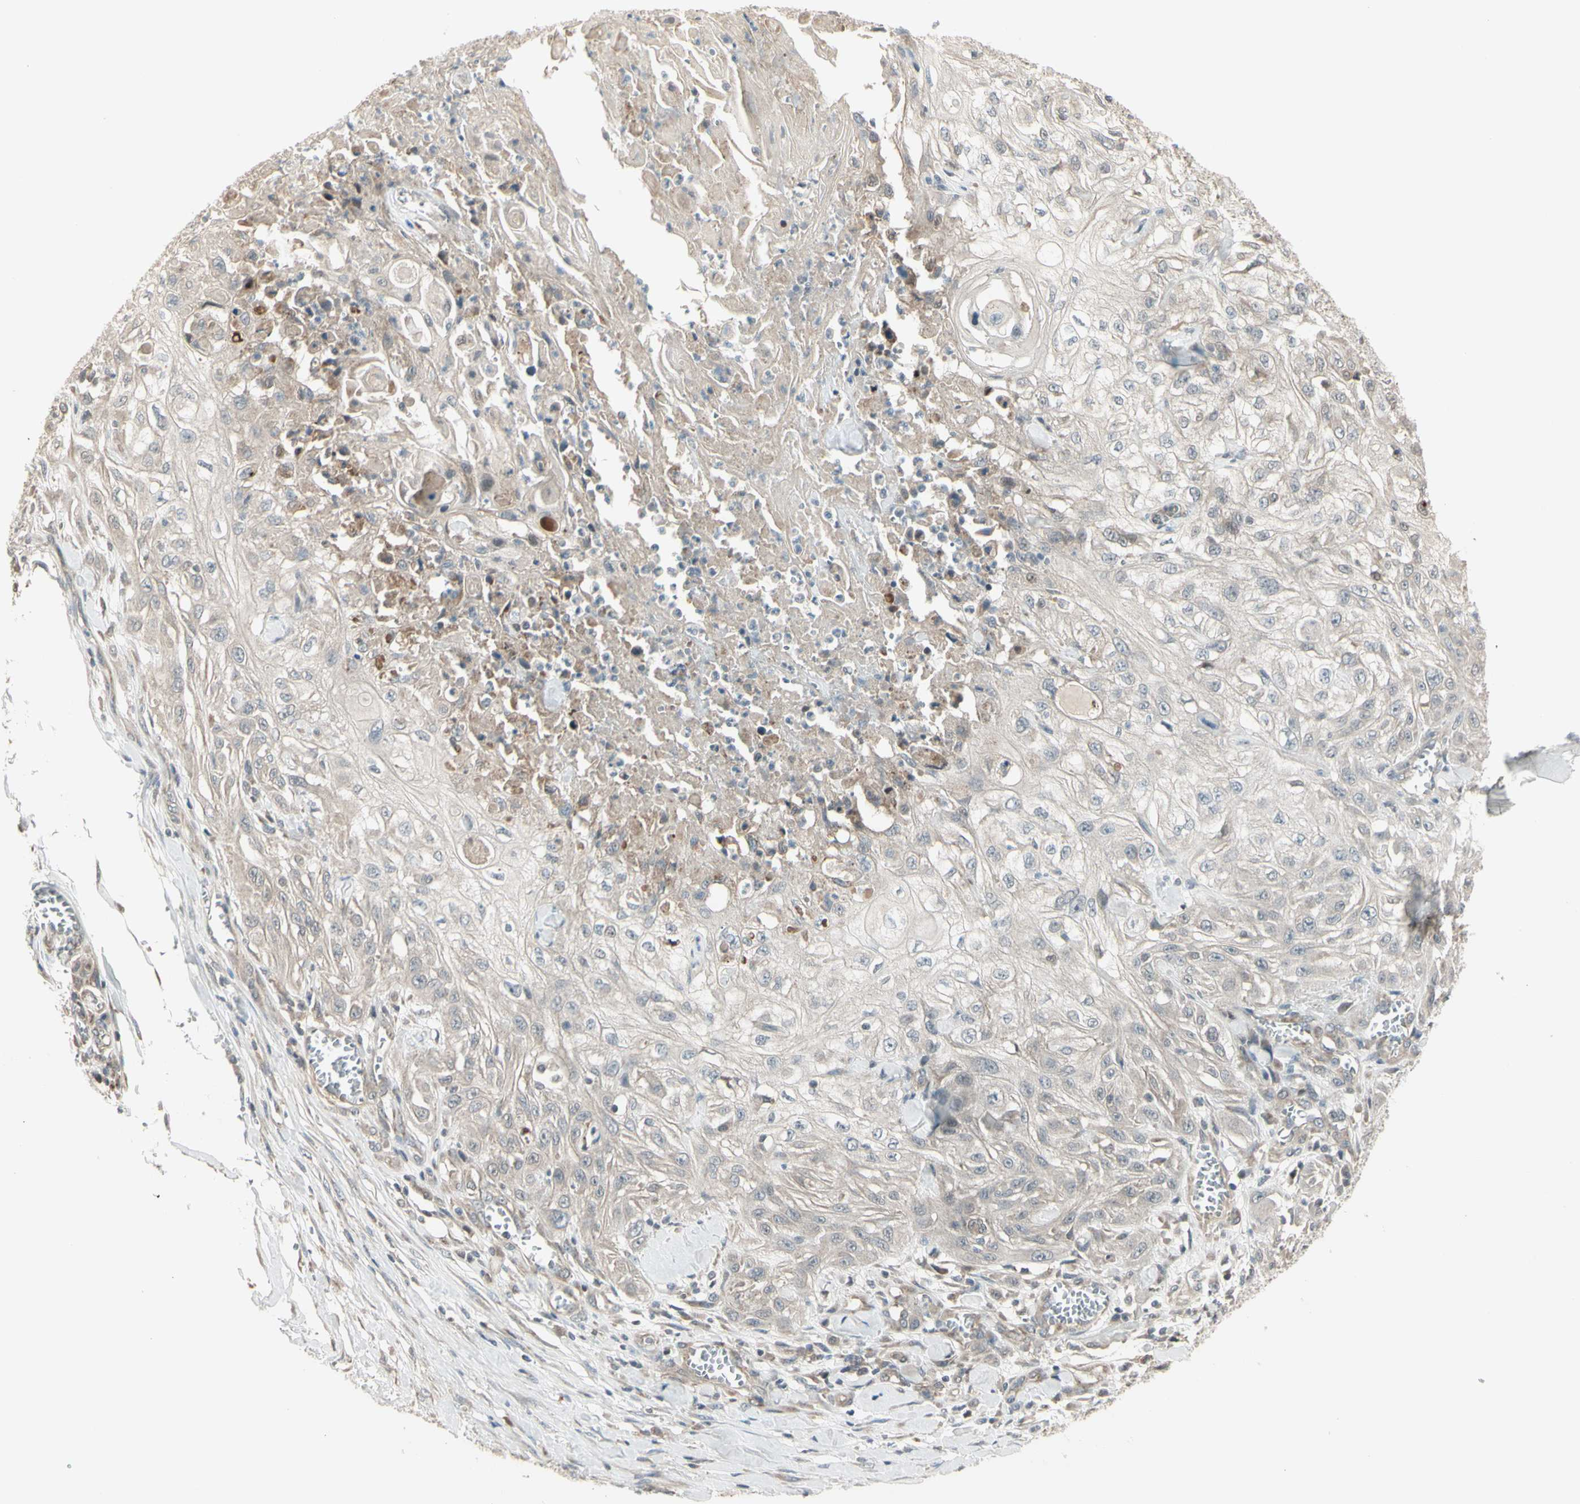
{"staining": {"intensity": "weak", "quantity": "25%-75%", "location": "cytoplasmic/membranous"}, "tissue": "skin cancer", "cell_type": "Tumor cells", "image_type": "cancer", "snomed": [{"axis": "morphology", "description": "Squamous cell carcinoma, NOS"}, {"axis": "morphology", "description": "Squamous cell carcinoma, metastatic, NOS"}, {"axis": "topography", "description": "Skin"}, {"axis": "topography", "description": "Lymph node"}], "caption": "Skin squamous cell carcinoma stained for a protein (brown) demonstrates weak cytoplasmic/membranous positive staining in about 25%-75% of tumor cells.", "gene": "OSTM1", "patient": {"sex": "male", "age": 75}}